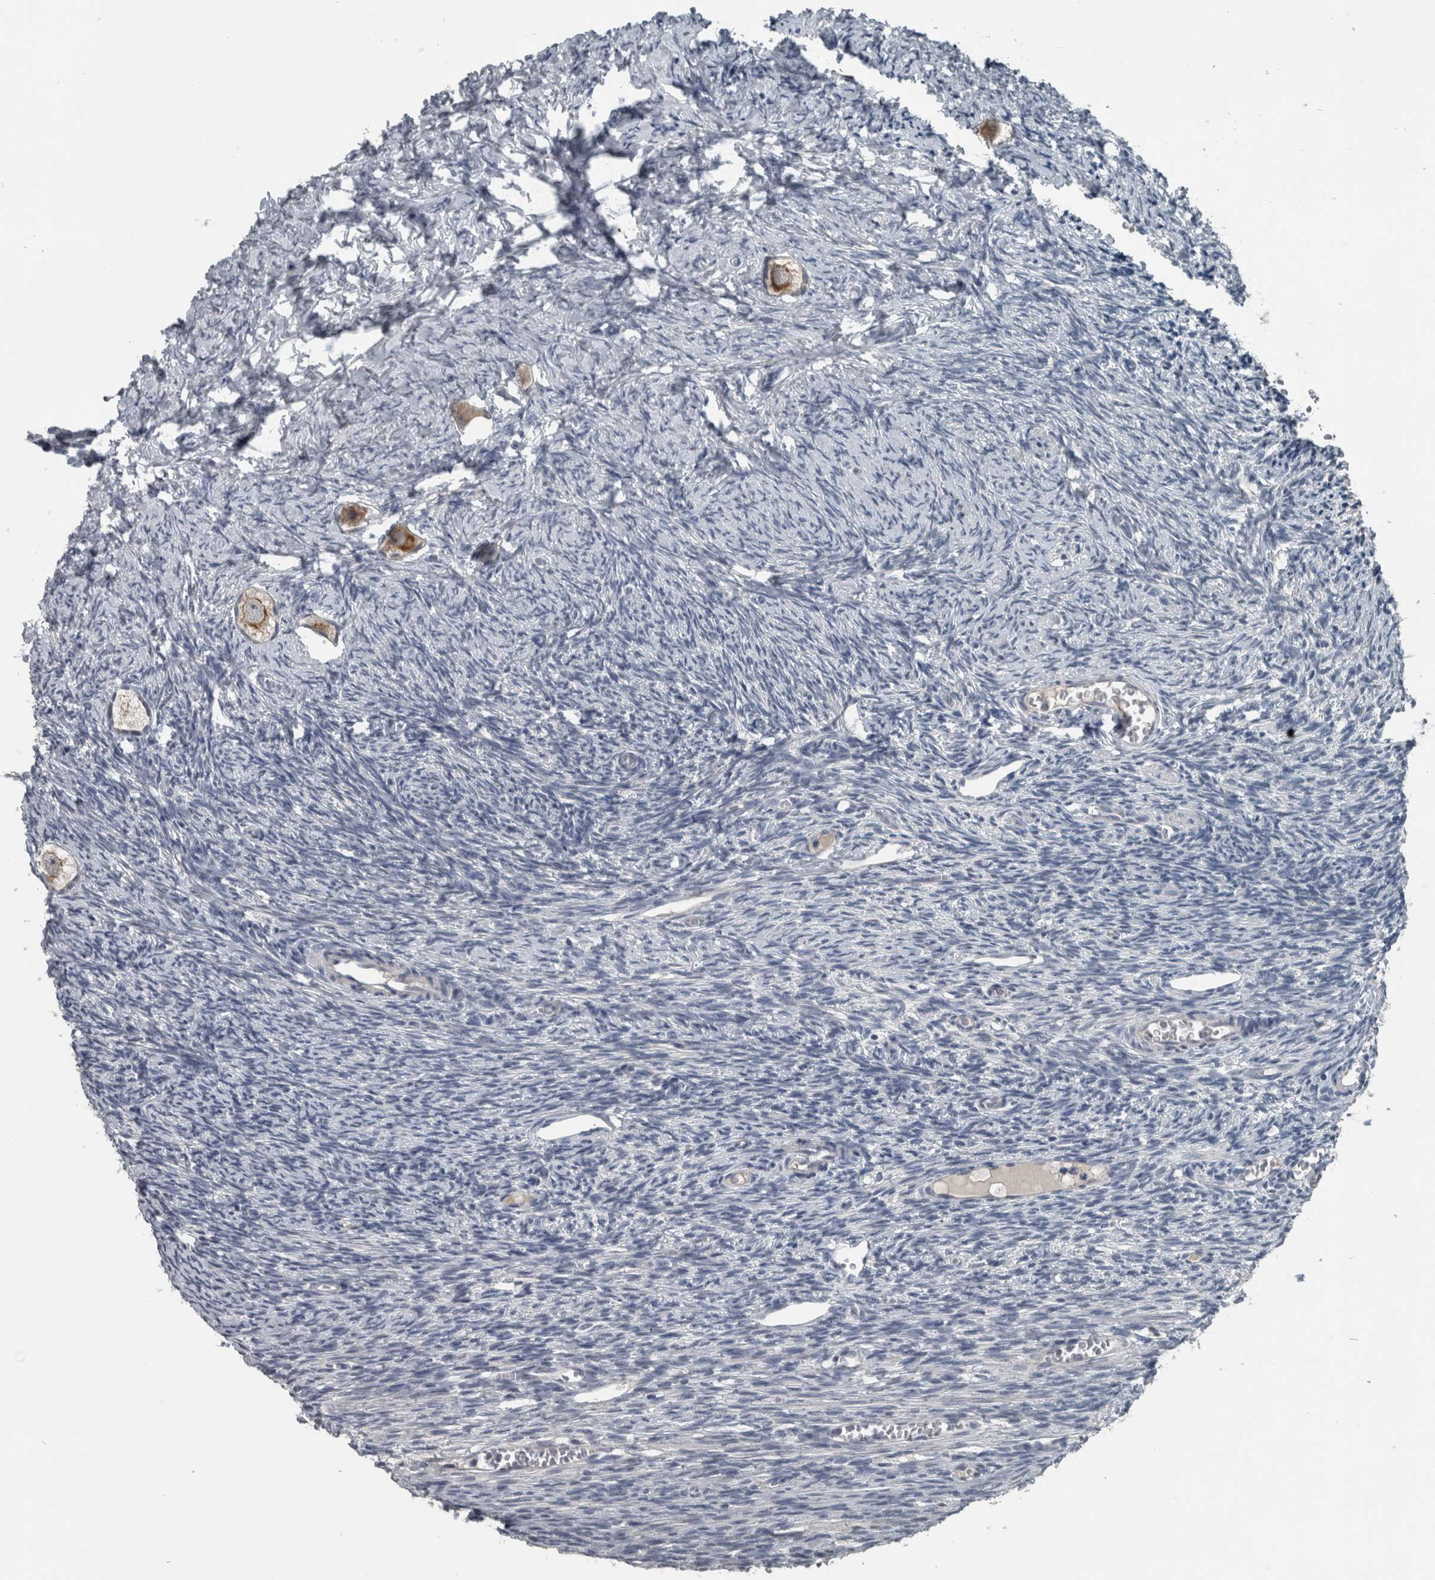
{"staining": {"intensity": "moderate", "quantity": ">75%", "location": "cytoplasmic/membranous"}, "tissue": "ovary", "cell_type": "Follicle cells", "image_type": "normal", "snomed": [{"axis": "morphology", "description": "Normal tissue, NOS"}, {"axis": "topography", "description": "Ovary"}], "caption": "Human ovary stained with a brown dye reveals moderate cytoplasmic/membranous positive staining in about >75% of follicle cells.", "gene": "KRT20", "patient": {"sex": "female", "age": 27}}